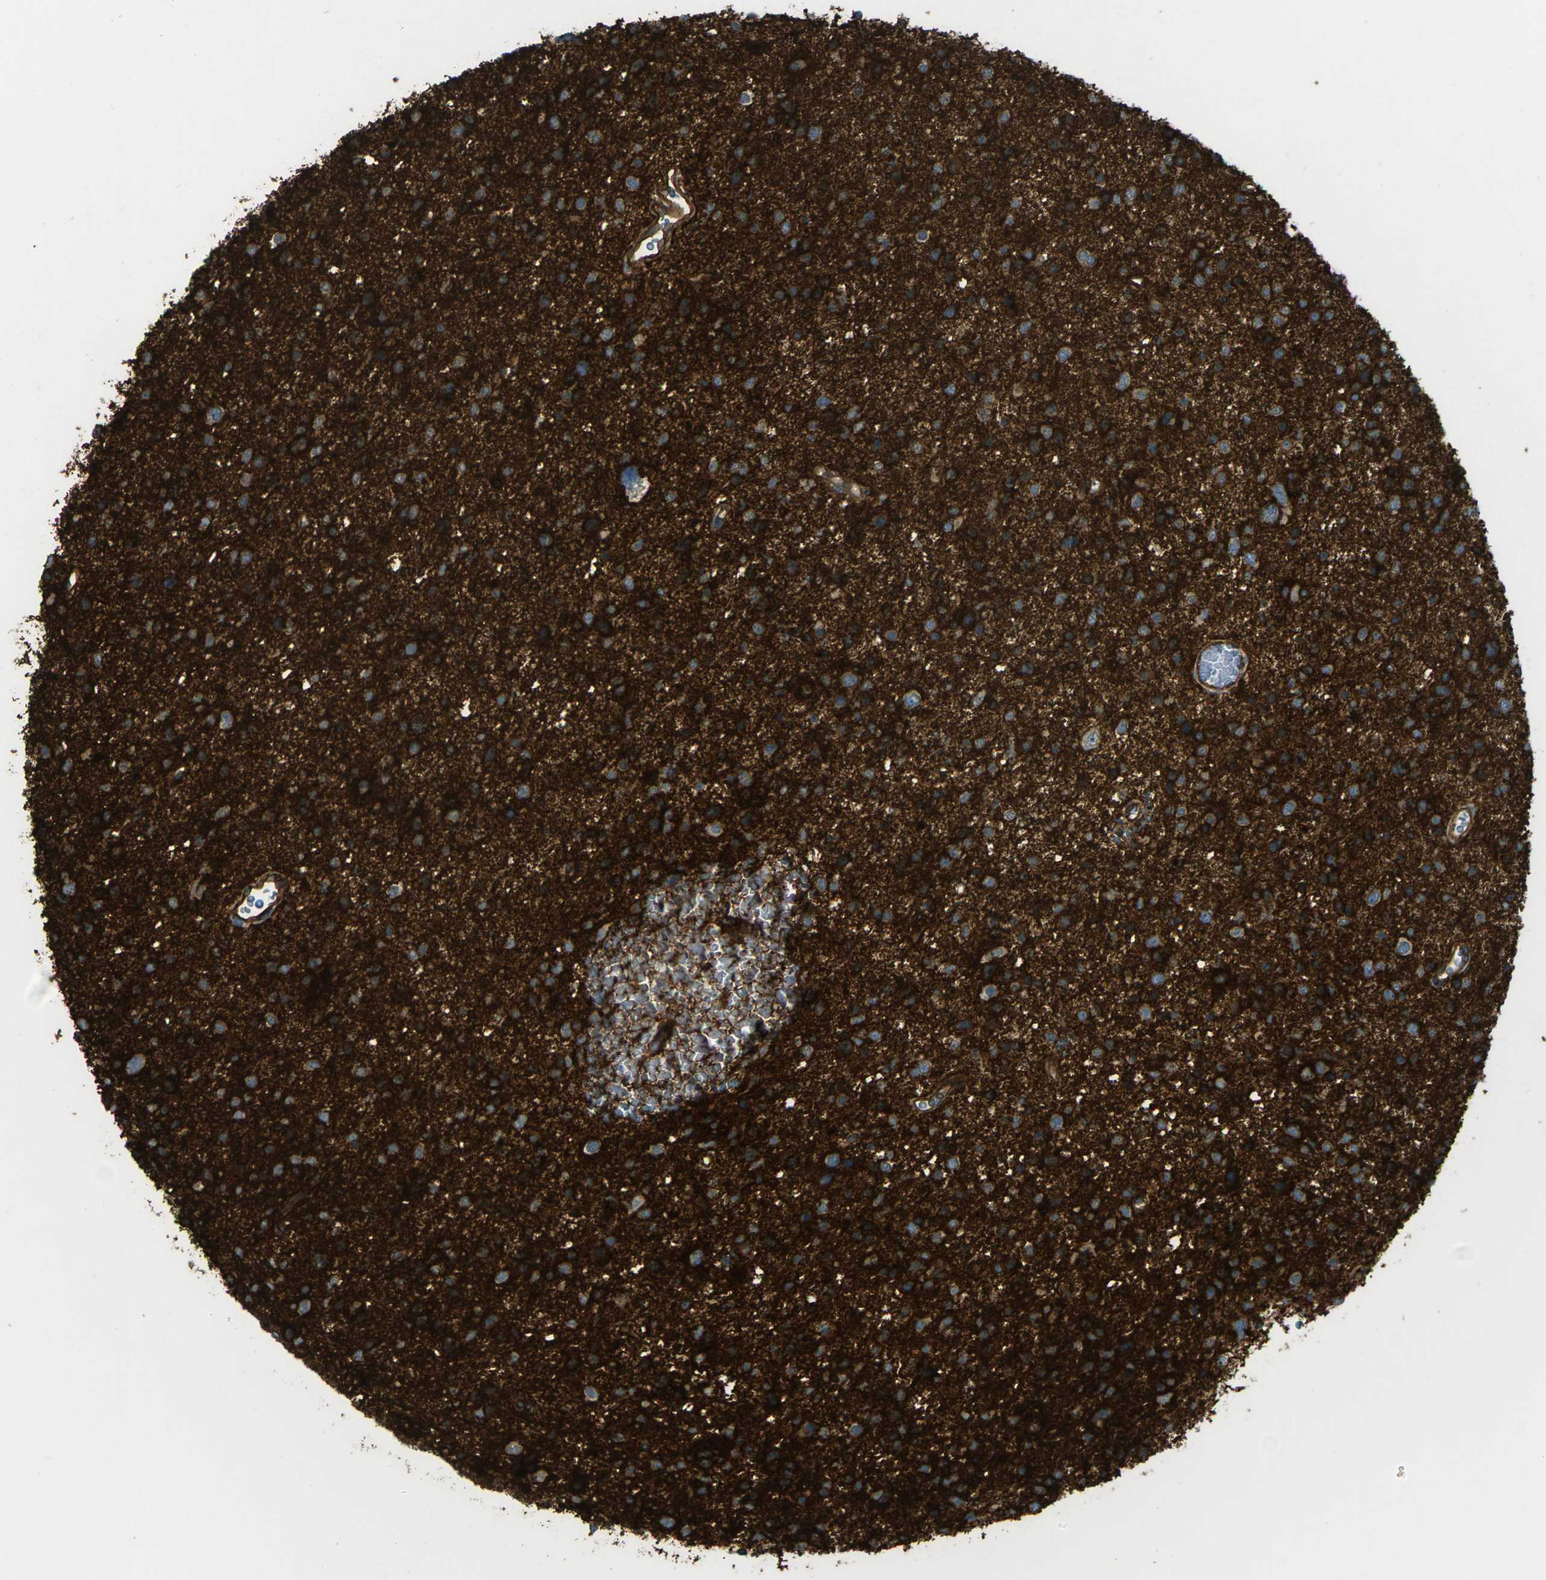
{"staining": {"intensity": "strong", "quantity": ">75%", "location": "cytoplasmic/membranous"}, "tissue": "glioma", "cell_type": "Tumor cells", "image_type": "cancer", "snomed": [{"axis": "morphology", "description": "Glioma, malignant, Low grade"}, {"axis": "topography", "description": "Brain"}], "caption": "DAB immunohistochemical staining of human glioma shows strong cytoplasmic/membranous protein staining in approximately >75% of tumor cells.", "gene": "S1PR1", "patient": {"sex": "female", "age": 37}}